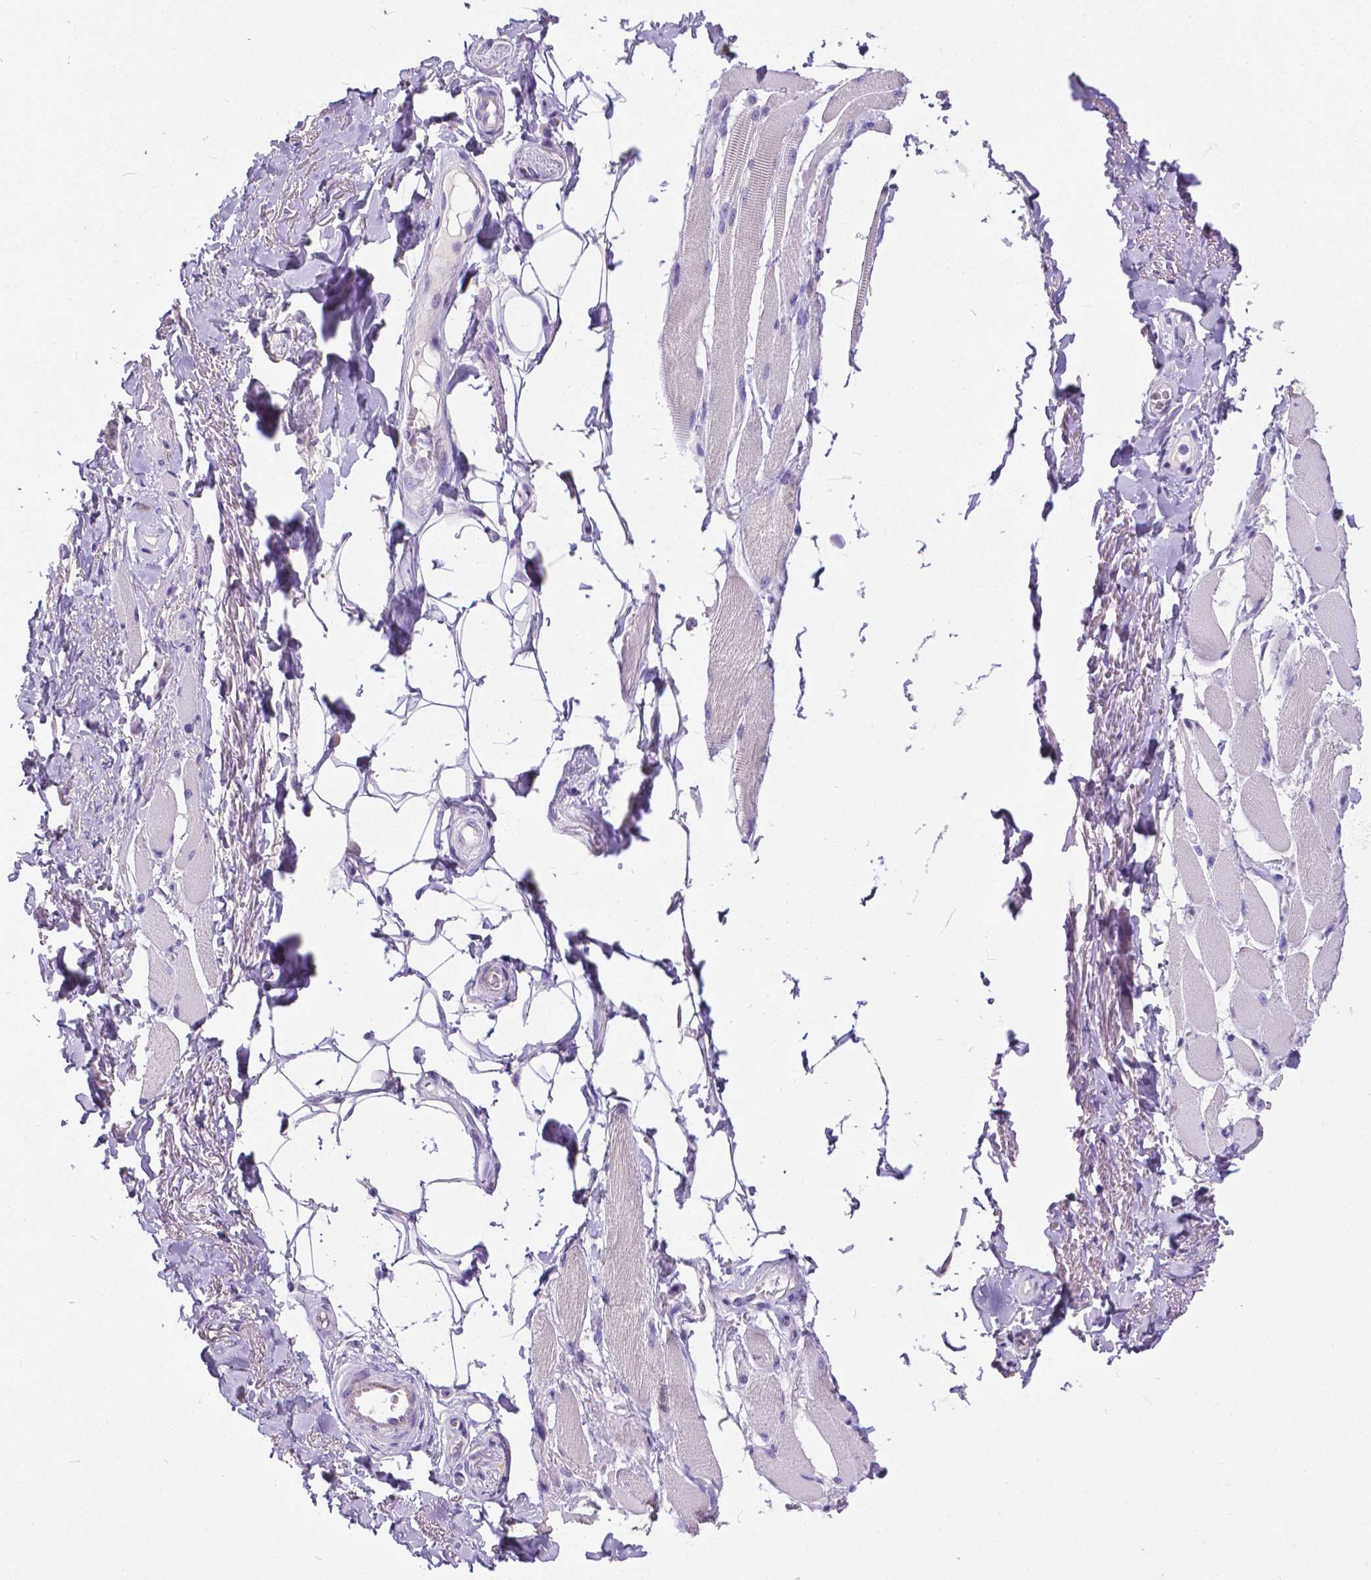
{"staining": {"intensity": "negative", "quantity": "none", "location": "none"}, "tissue": "skeletal muscle", "cell_type": "Myocytes", "image_type": "normal", "snomed": [{"axis": "morphology", "description": "Normal tissue, NOS"}, {"axis": "topography", "description": "Skeletal muscle"}, {"axis": "topography", "description": "Anal"}, {"axis": "topography", "description": "Peripheral nerve tissue"}], "caption": "Histopathology image shows no protein positivity in myocytes of benign skeletal muscle.", "gene": "OCLN", "patient": {"sex": "male", "age": 53}}